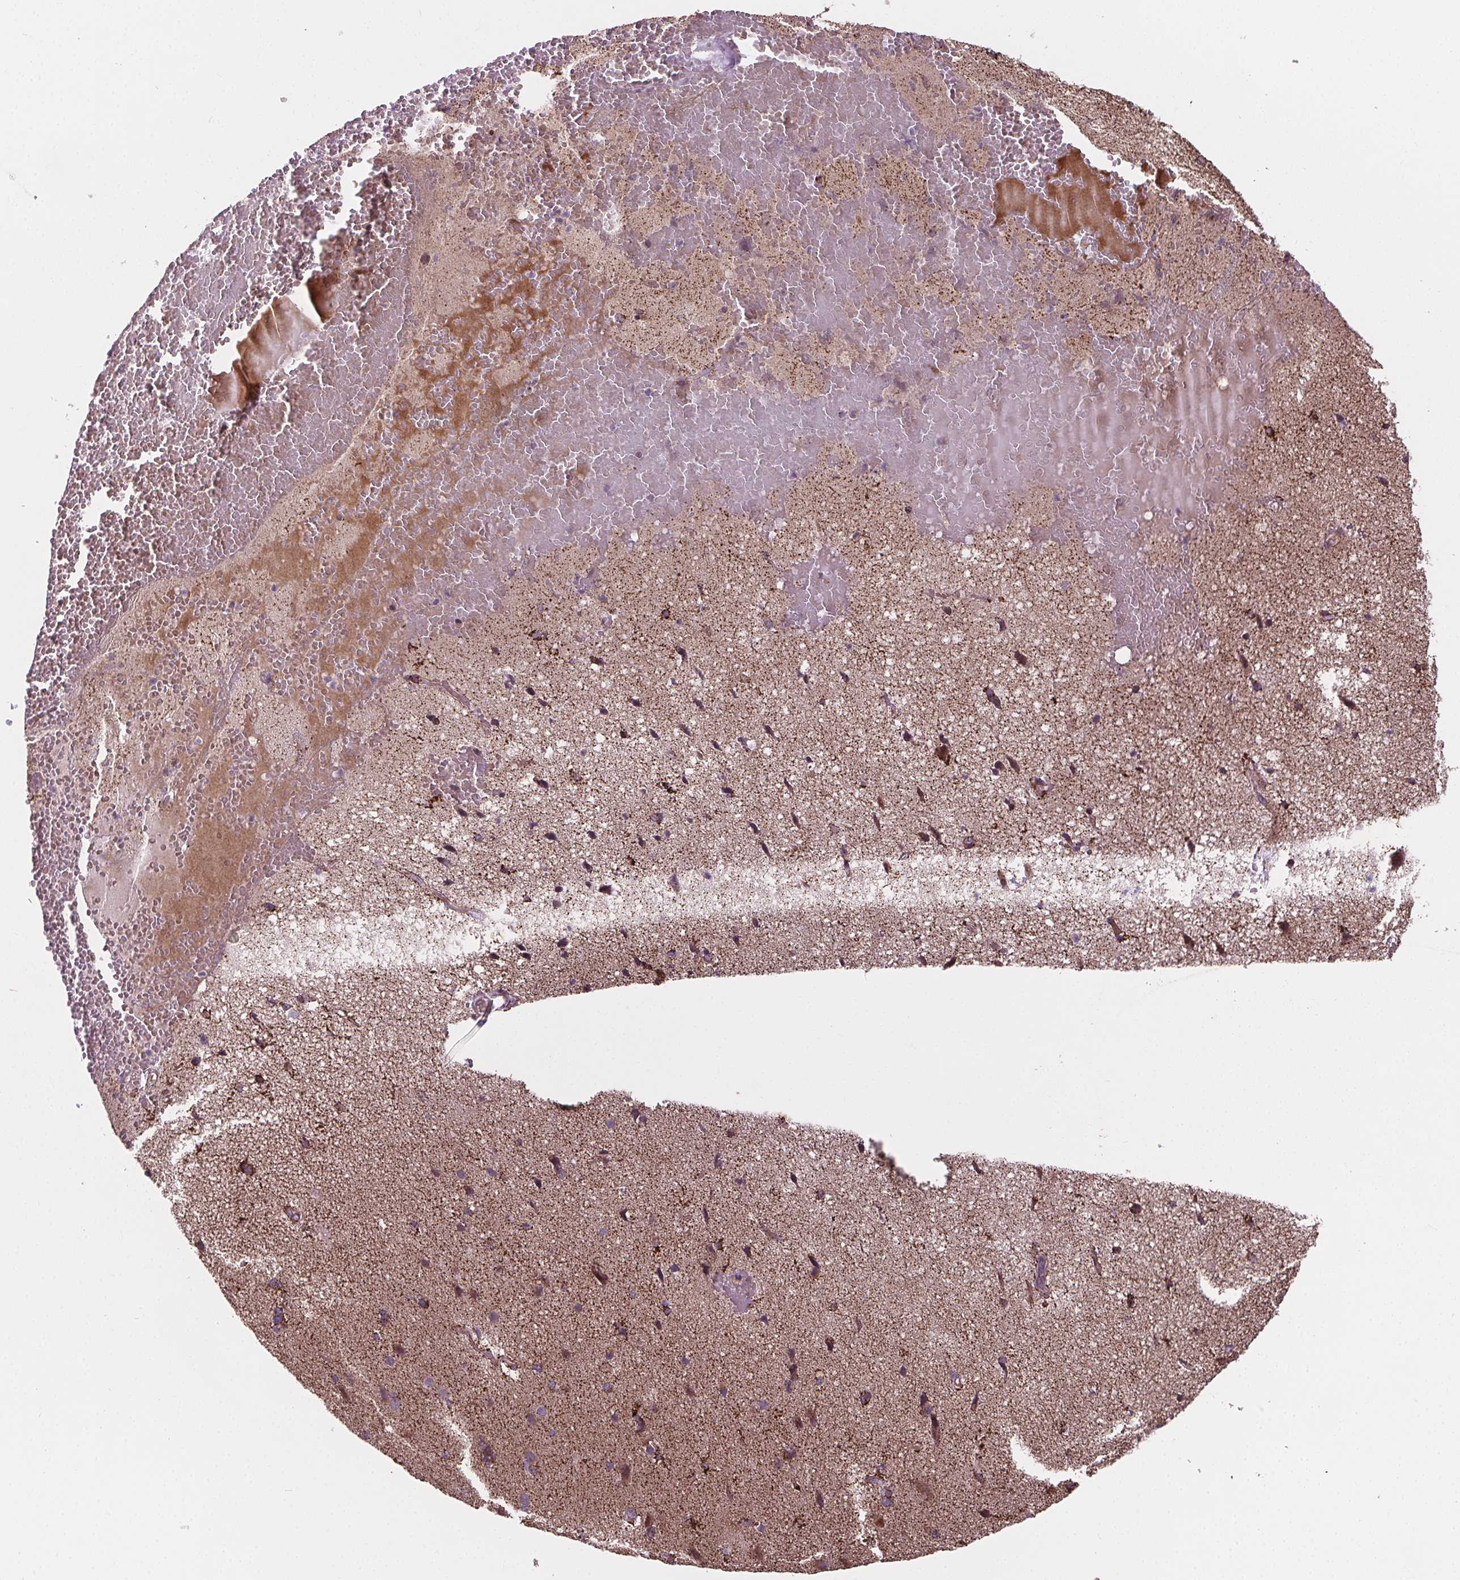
{"staining": {"intensity": "moderate", "quantity": "25%-75%", "location": "cytoplasmic/membranous"}, "tissue": "cerebral cortex", "cell_type": "Endothelial cells", "image_type": "normal", "snomed": [{"axis": "morphology", "description": "Normal tissue, NOS"}, {"axis": "morphology", "description": "Glioma, malignant, High grade"}, {"axis": "topography", "description": "Cerebral cortex"}], "caption": "Immunohistochemical staining of unremarkable cerebral cortex shows 25%-75% levels of moderate cytoplasmic/membranous protein expression in about 25%-75% of endothelial cells. The protein is stained brown, and the nuclei are stained in blue (DAB IHC with brightfield microscopy, high magnification).", "gene": "GOLT1B", "patient": {"sex": "male", "age": 71}}